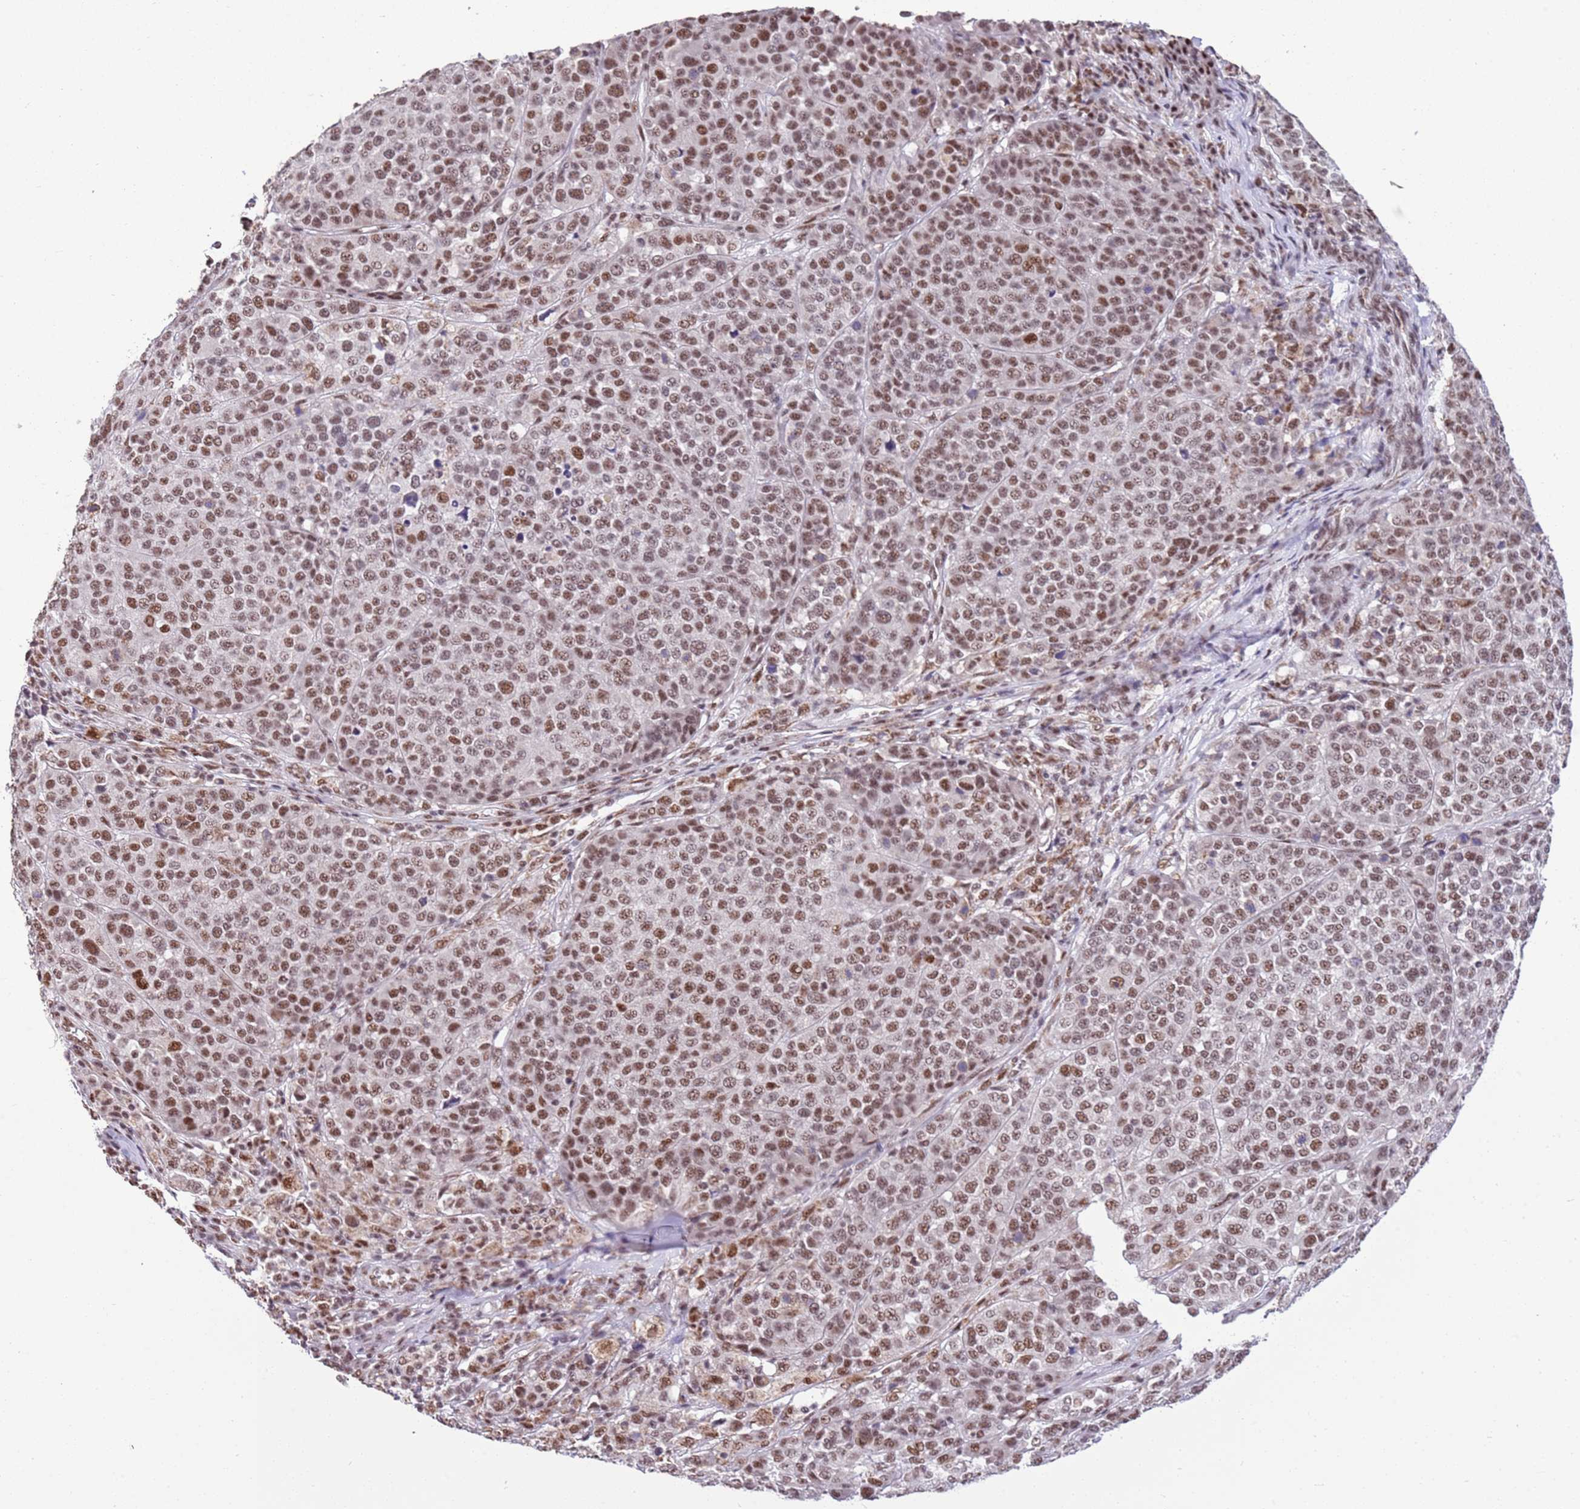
{"staining": {"intensity": "moderate", "quantity": "25%-75%", "location": "nuclear"}, "tissue": "melanoma", "cell_type": "Tumor cells", "image_type": "cancer", "snomed": [{"axis": "morphology", "description": "Malignant melanoma, Metastatic site"}, {"axis": "topography", "description": "Lymph node"}], "caption": "Moderate nuclear positivity for a protein is present in approximately 25%-75% of tumor cells of malignant melanoma (metastatic site) using IHC.", "gene": "AKAP8L", "patient": {"sex": "male", "age": 44}}